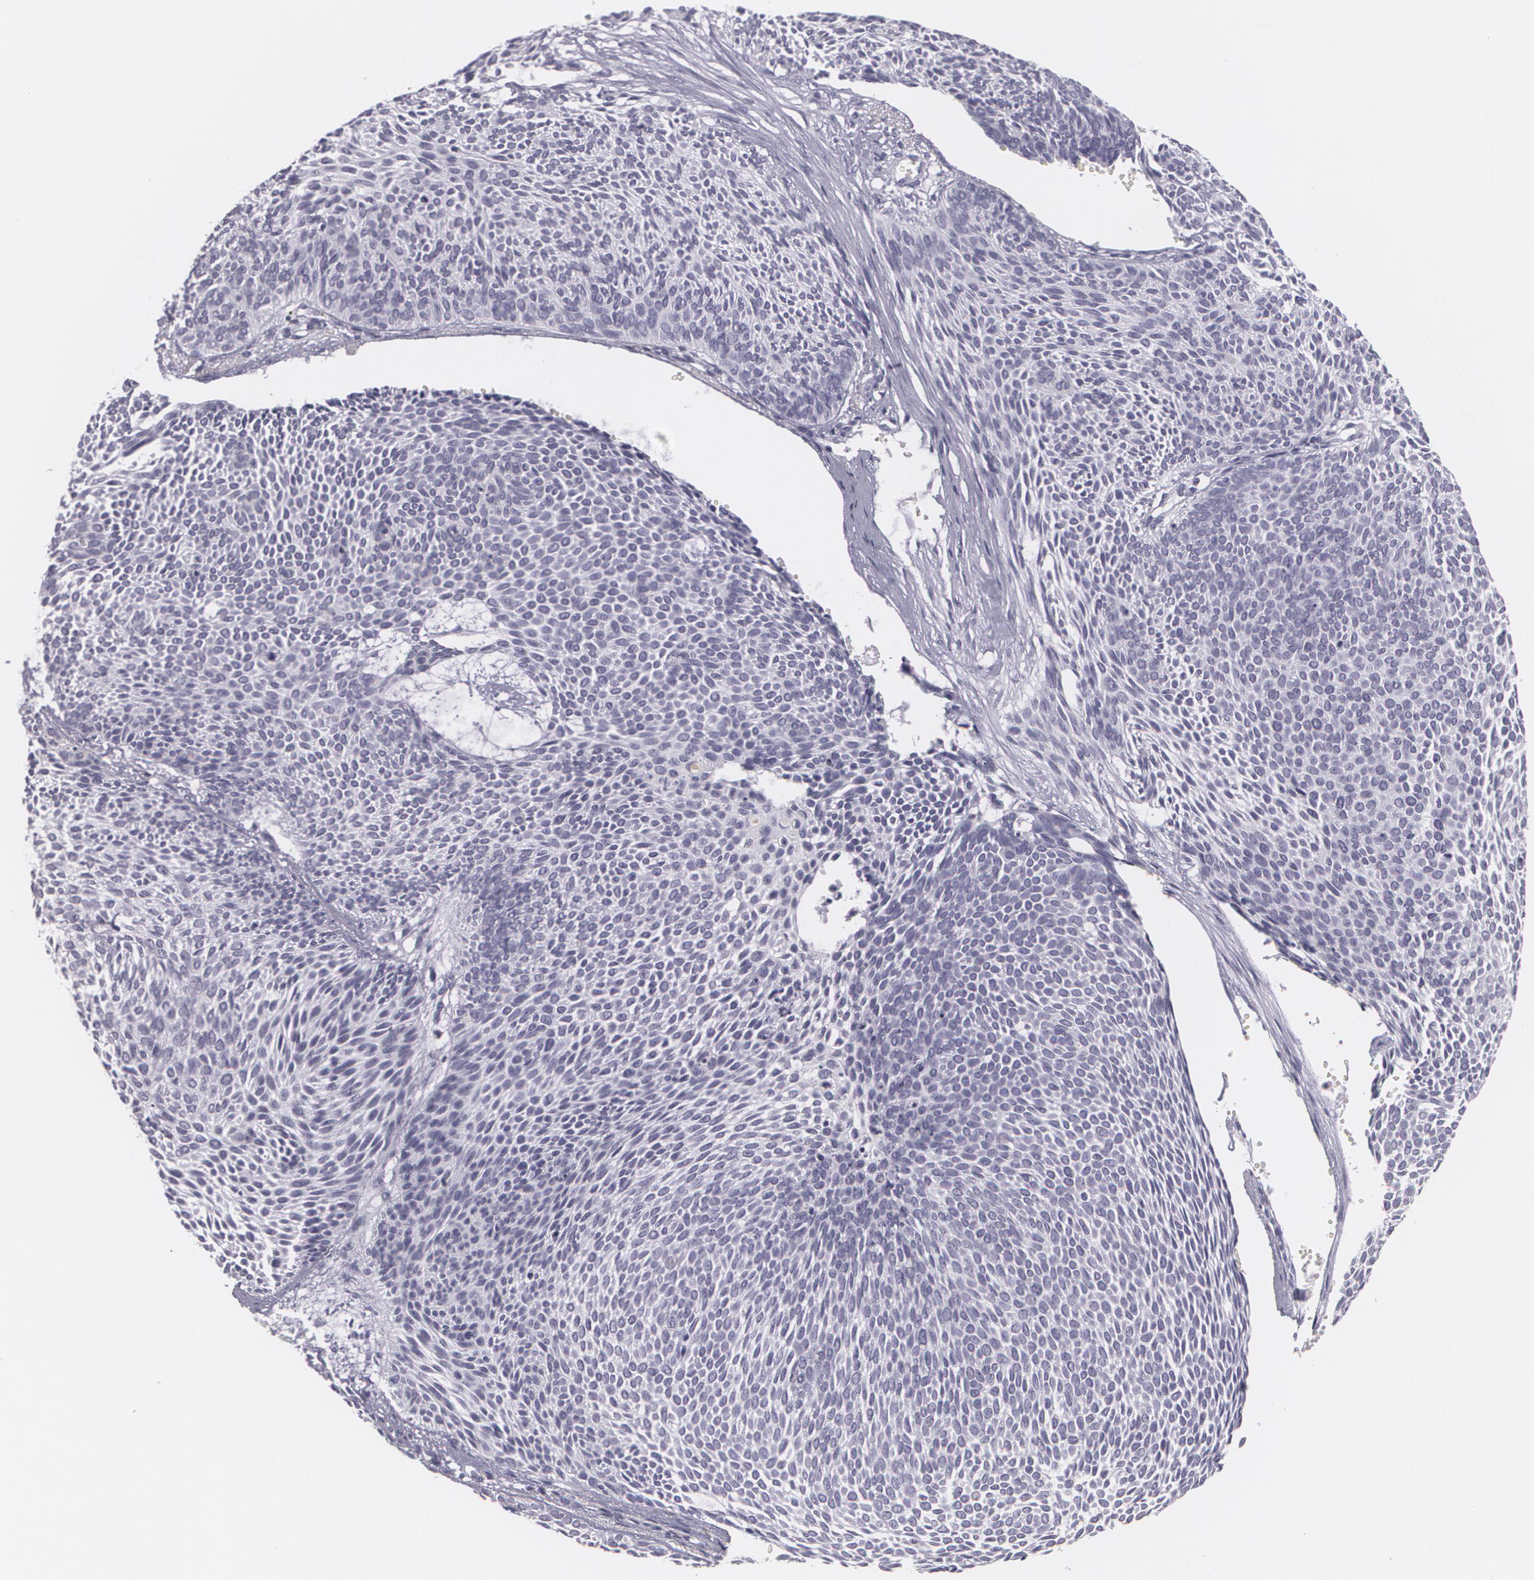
{"staining": {"intensity": "negative", "quantity": "none", "location": "none"}, "tissue": "skin cancer", "cell_type": "Tumor cells", "image_type": "cancer", "snomed": [{"axis": "morphology", "description": "Basal cell carcinoma"}, {"axis": "topography", "description": "Skin"}], "caption": "Human skin cancer (basal cell carcinoma) stained for a protein using IHC exhibits no positivity in tumor cells.", "gene": "MAP2", "patient": {"sex": "male", "age": 84}}